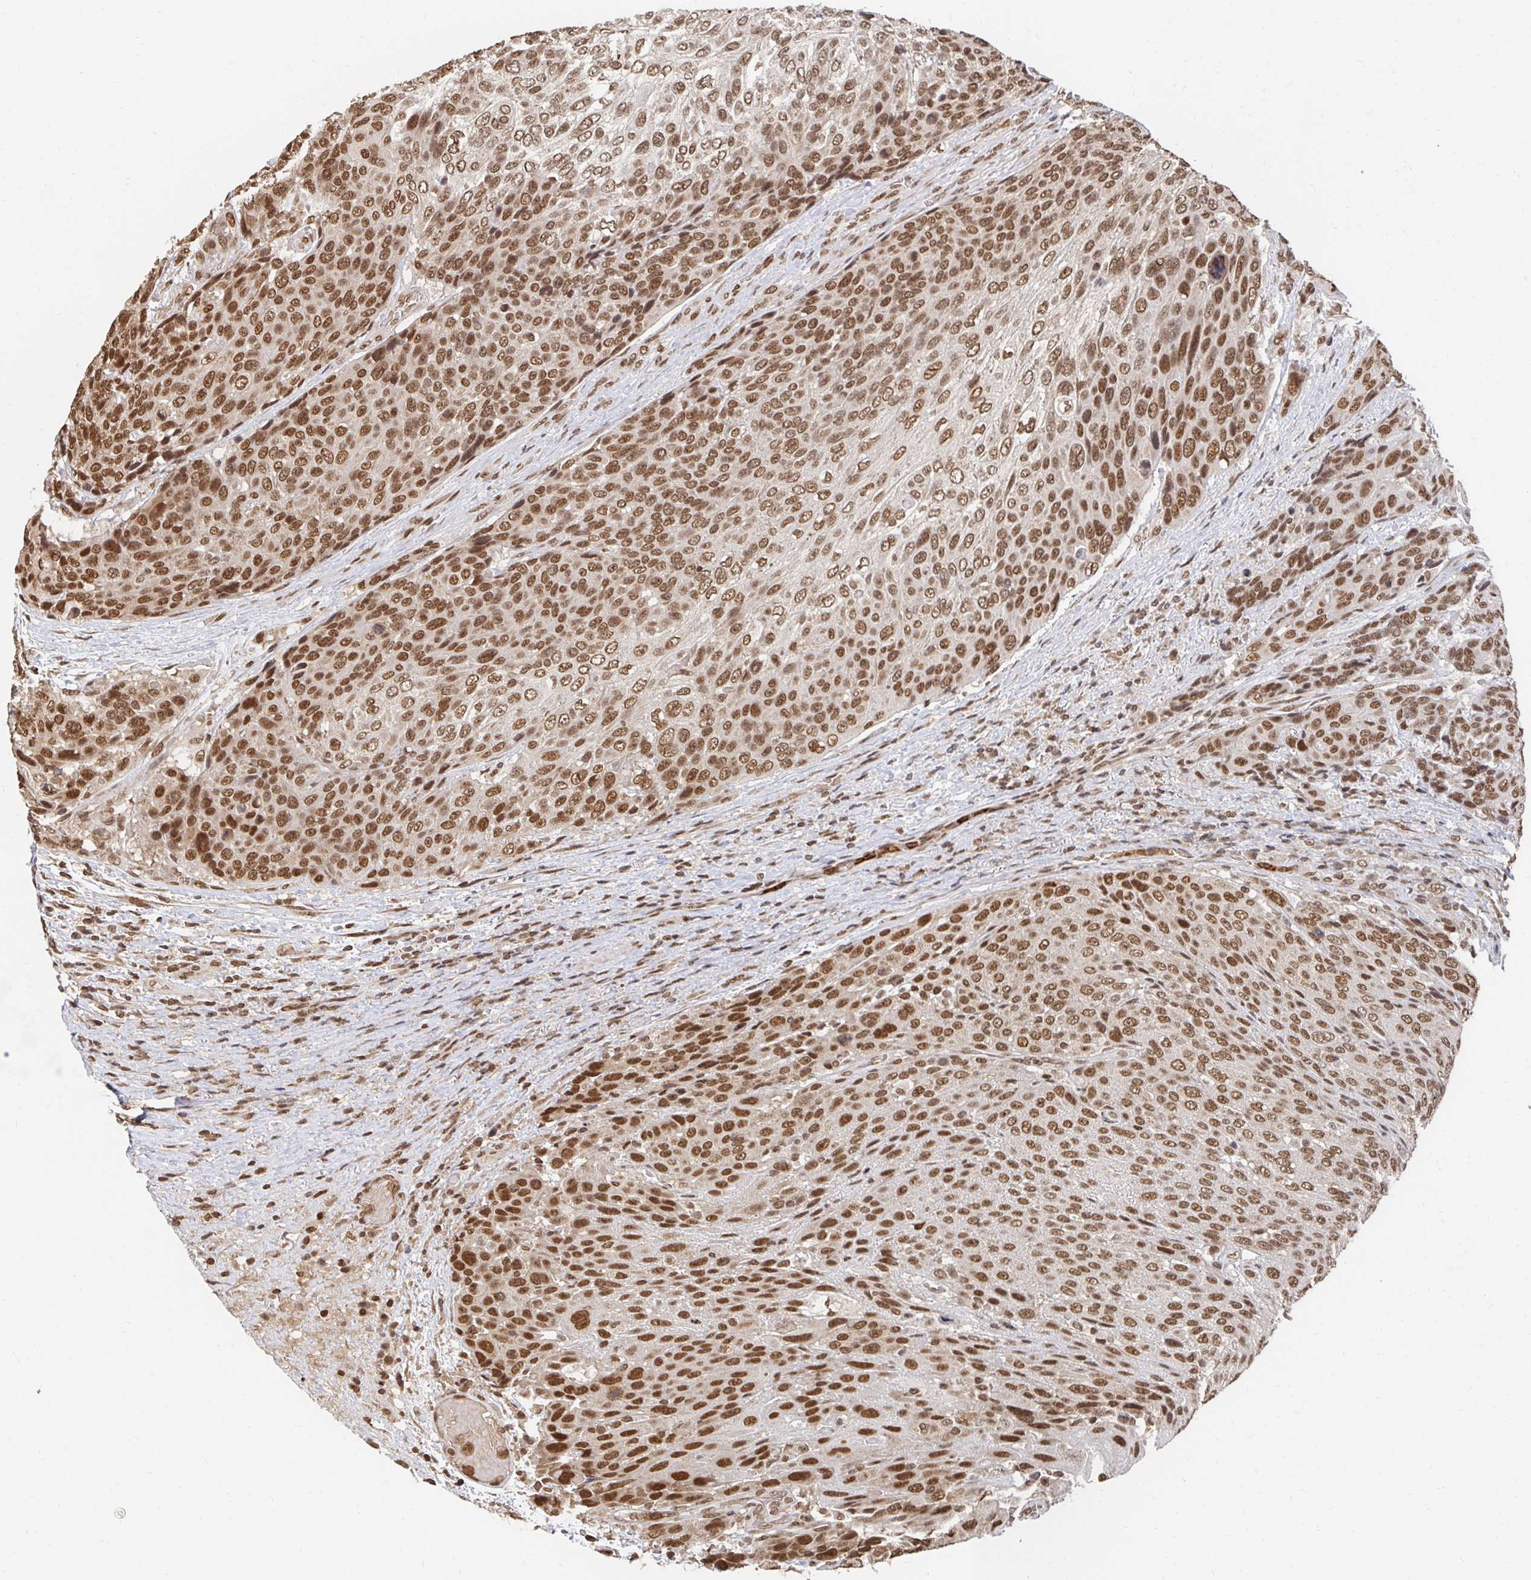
{"staining": {"intensity": "strong", "quantity": ">75%", "location": "nuclear"}, "tissue": "urothelial cancer", "cell_type": "Tumor cells", "image_type": "cancer", "snomed": [{"axis": "morphology", "description": "Urothelial carcinoma, High grade"}, {"axis": "topography", "description": "Urinary bladder"}], "caption": "A high amount of strong nuclear expression is identified in approximately >75% of tumor cells in urothelial carcinoma (high-grade) tissue.", "gene": "GTF3C6", "patient": {"sex": "female", "age": 70}}